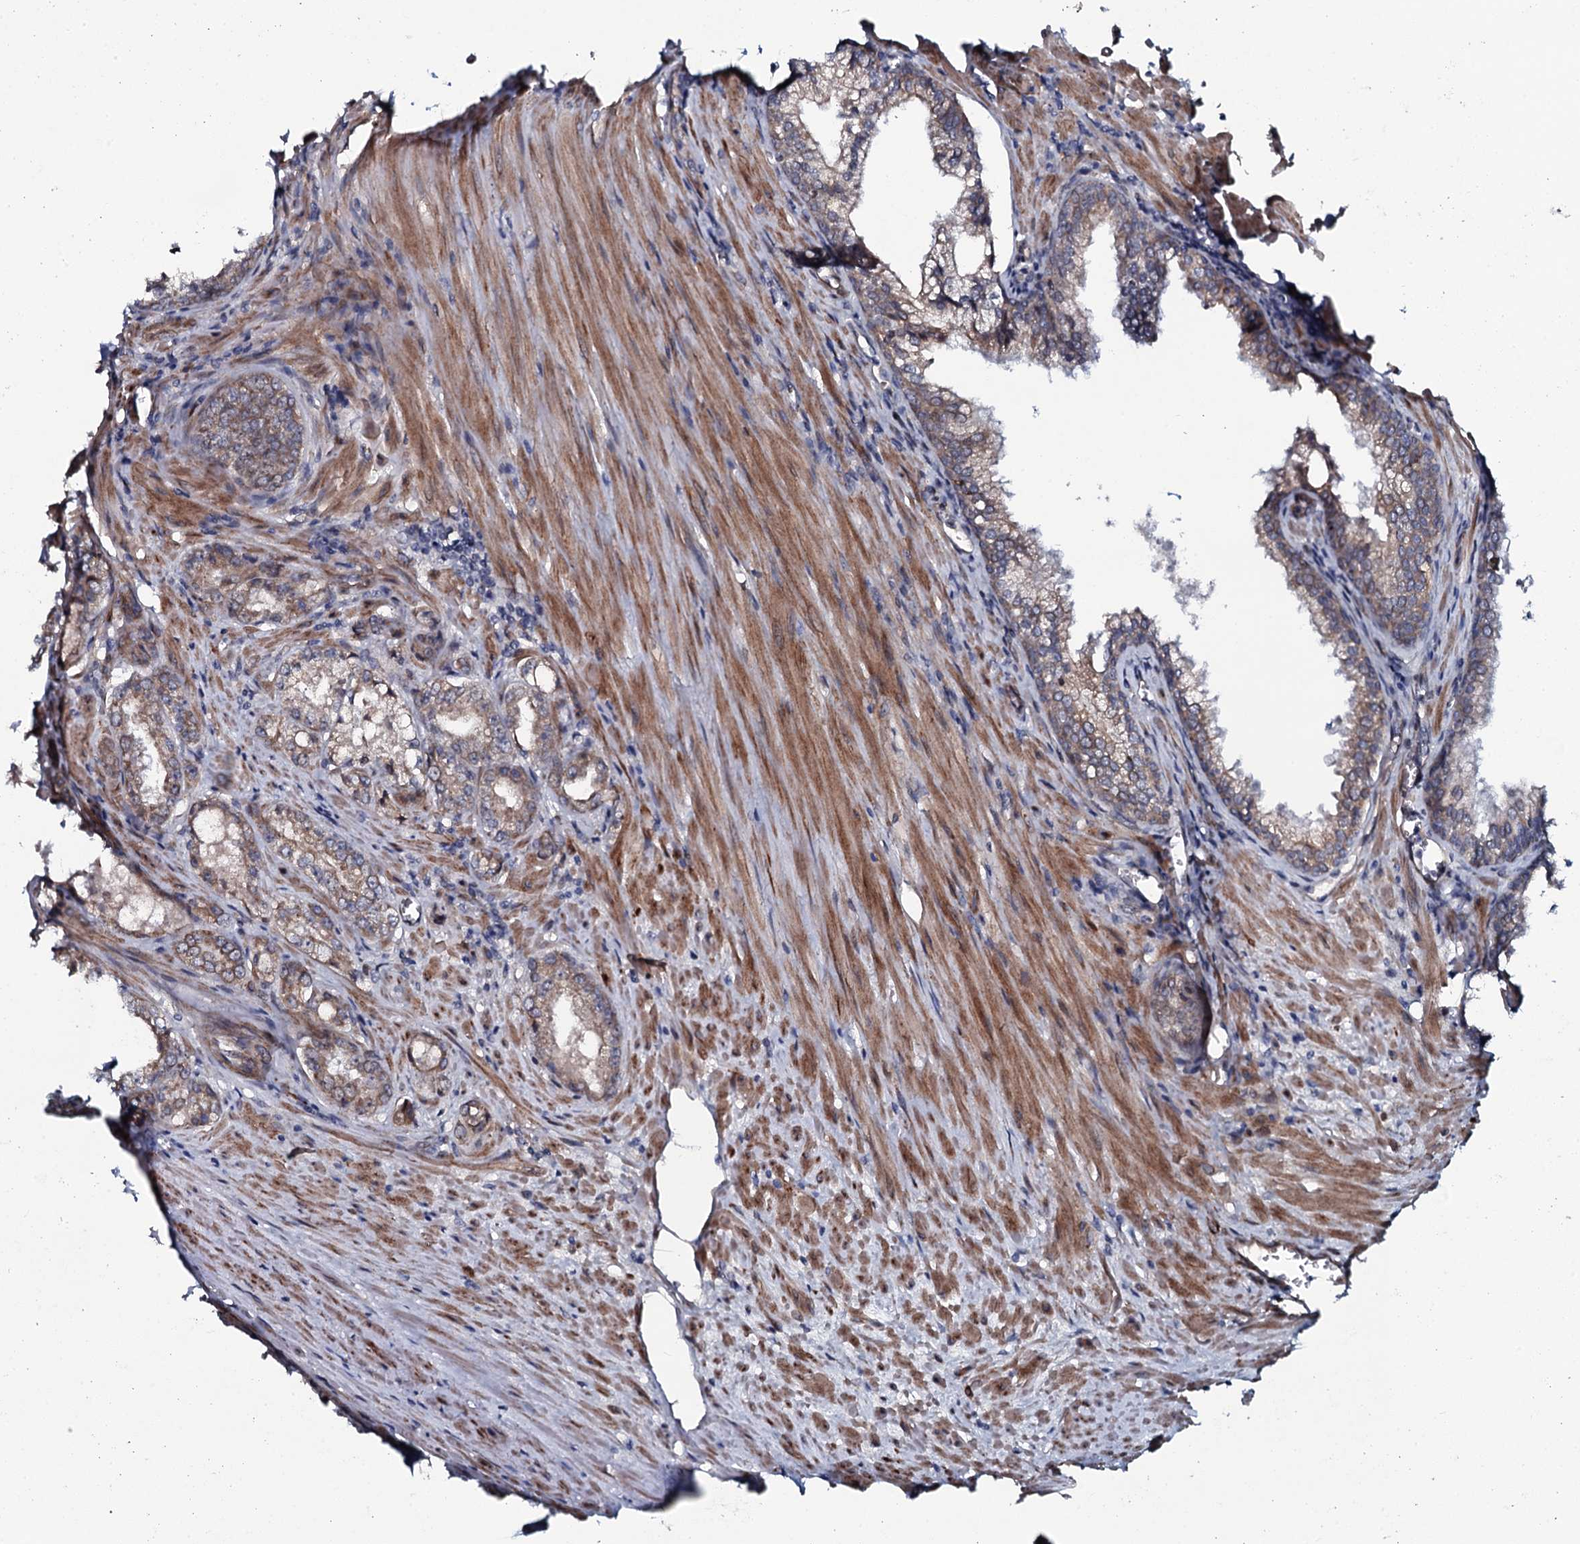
{"staining": {"intensity": "weak", "quantity": "25%-75%", "location": "cytoplasmic/membranous"}, "tissue": "prostate cancer", "cell_type": "Tumor cells", "image_type": "cancer", "snomed": [{"axis": "morphology", "description": "Adenocarcinoma, High grade"}, {"axis": "topography", "description": "Prostate"}], "caption": "Protein analysis of prostate cancer tissue displays weak cytoplasmic/membranous expression in approximately 25%-75% of tumor cells. (DAB (3,3'-diaminobenzidine) IHC with brightfield microscopy, high magnification).", "gene": "KCTD4", "patient": {"sex": "male", "age": 72}}